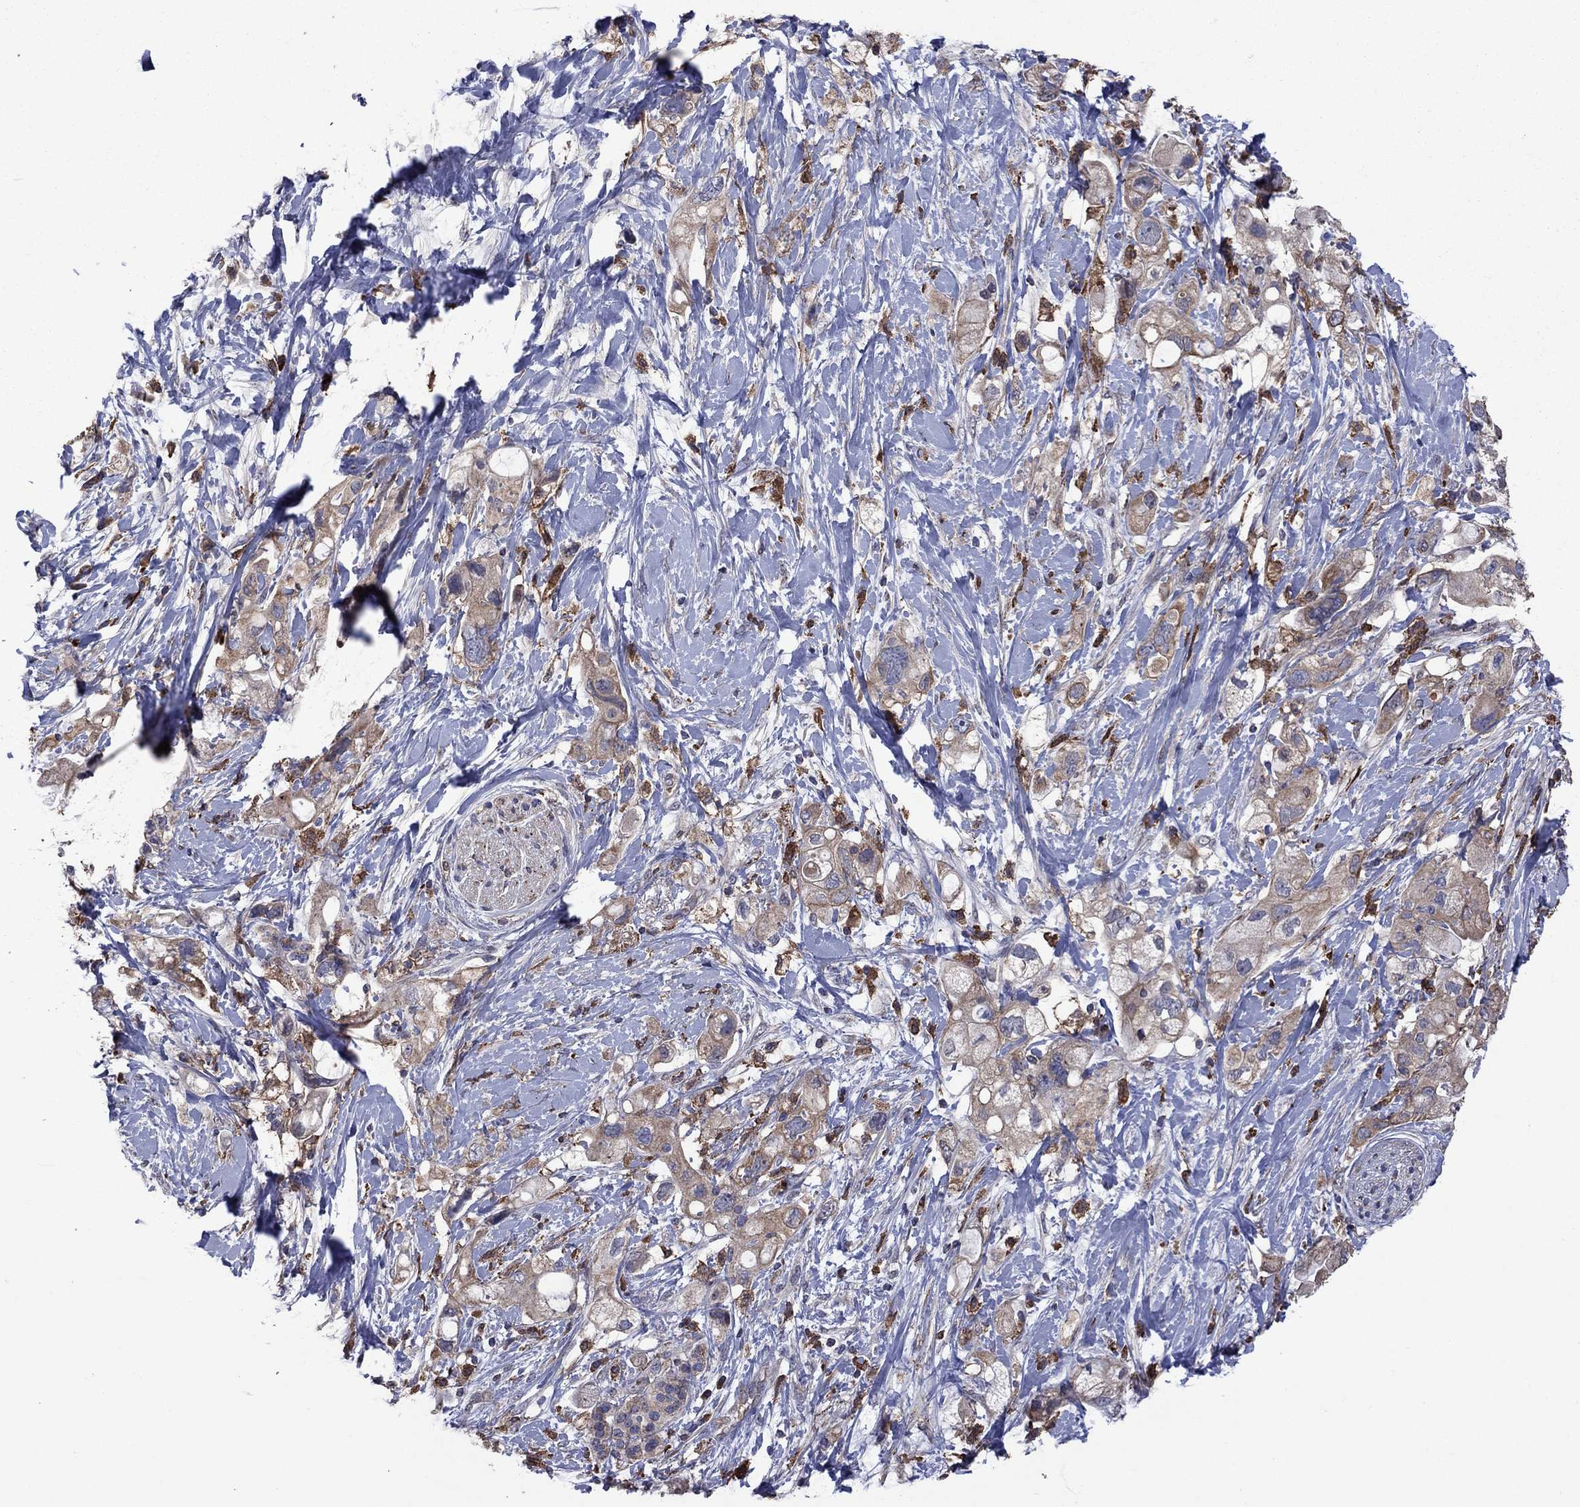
{"staining": {"intensity": "weak", "quantity": ">75%", "location": "cytoplasmic/membranous"}, "tissue": "pancreatic cancer", "cell_type": "Tumor cells", "image_type": "cancer", "snomed": [{"axis": "morphology", "description": "Adenocarcinoma, NOS"}, {"axis": "topography", "description": "Pancreas"}], "caption": "Protein positivity by IHC demonstrates weak cytoplasmic/membranous expression in approximately >75% of tumor cells in pancreatic cancer (adenocarcinoma). Nuclei are stained in blue.", "gene": "MEA1", "patient": {"sex": "female", "age": 56}}